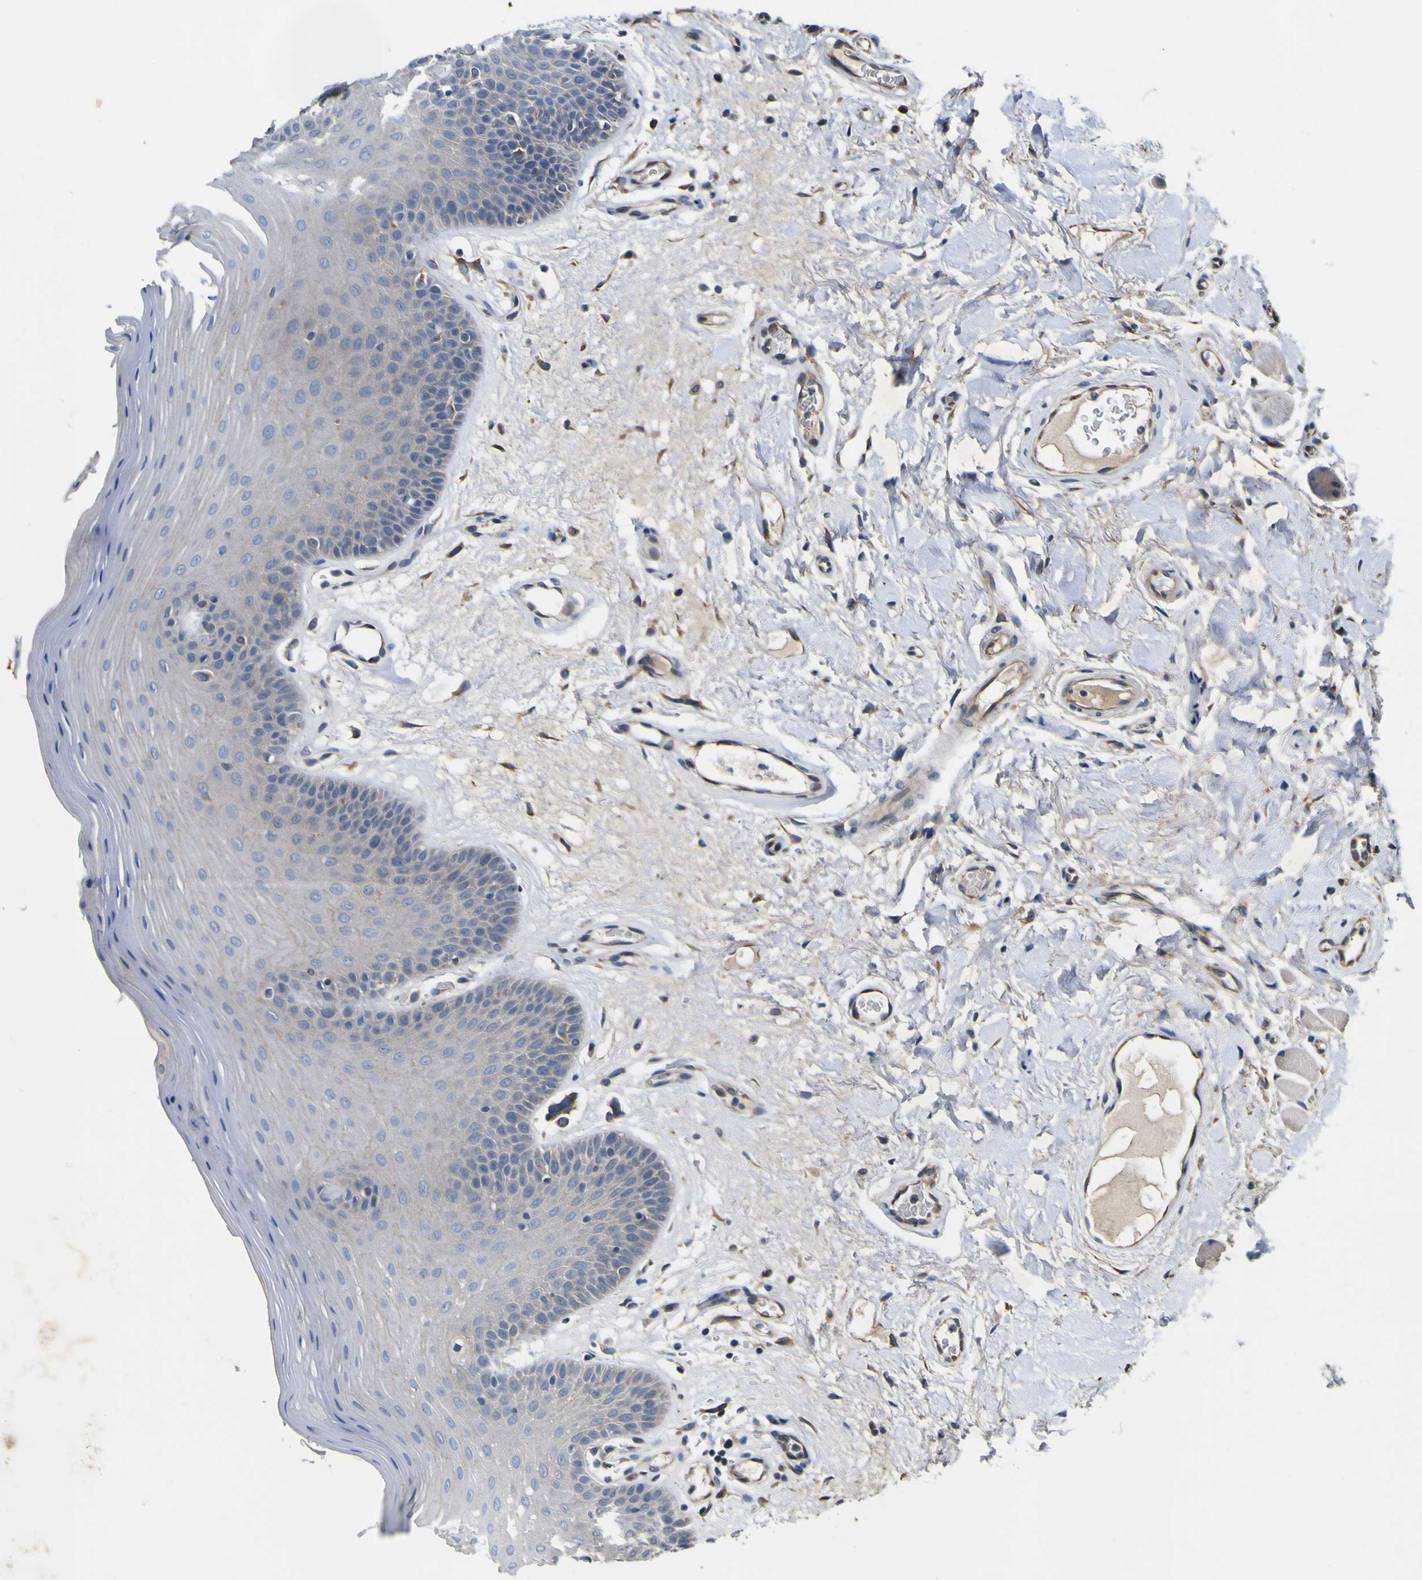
{"staining": {"intensity": "weak", "quantity": "<25%", "location": "cytoplasmic/membranous"}, "tissue": "oral mucosa", "cell_type": "Squamous epithelial cells", "image_type": "normal", "snomed": [{"axis": "morphology", "description": "Normal tissue, NOS"}, {"axis": "morphology", "description": "Squamous cell carcinoma, NOS"}, {"axis": "topography", "description": "Skeletal muscle"}, {"axis": "topography", "description": "Adipose tissue"}, {"axis": "topography", "description": "Vascular tissue"}, {"axis": "topography", "description": "Oral tissue"}, {"axis": "topography", "description": "Peripheral nerve tissue"}, {"axis": "topography", "description": "Head-Neck"}], "caption": "Immunohistochemical staining of normal human oral mucosa demonstrates no significant positivity in squamous epithelial cells. Brightfield microscopy of immunohistochemistry stained with DAB (brown) and hematoxylin (blue), captured at high magnification.", "gene": "LDLR", "patient": {"sex": "male", "age": 71}}